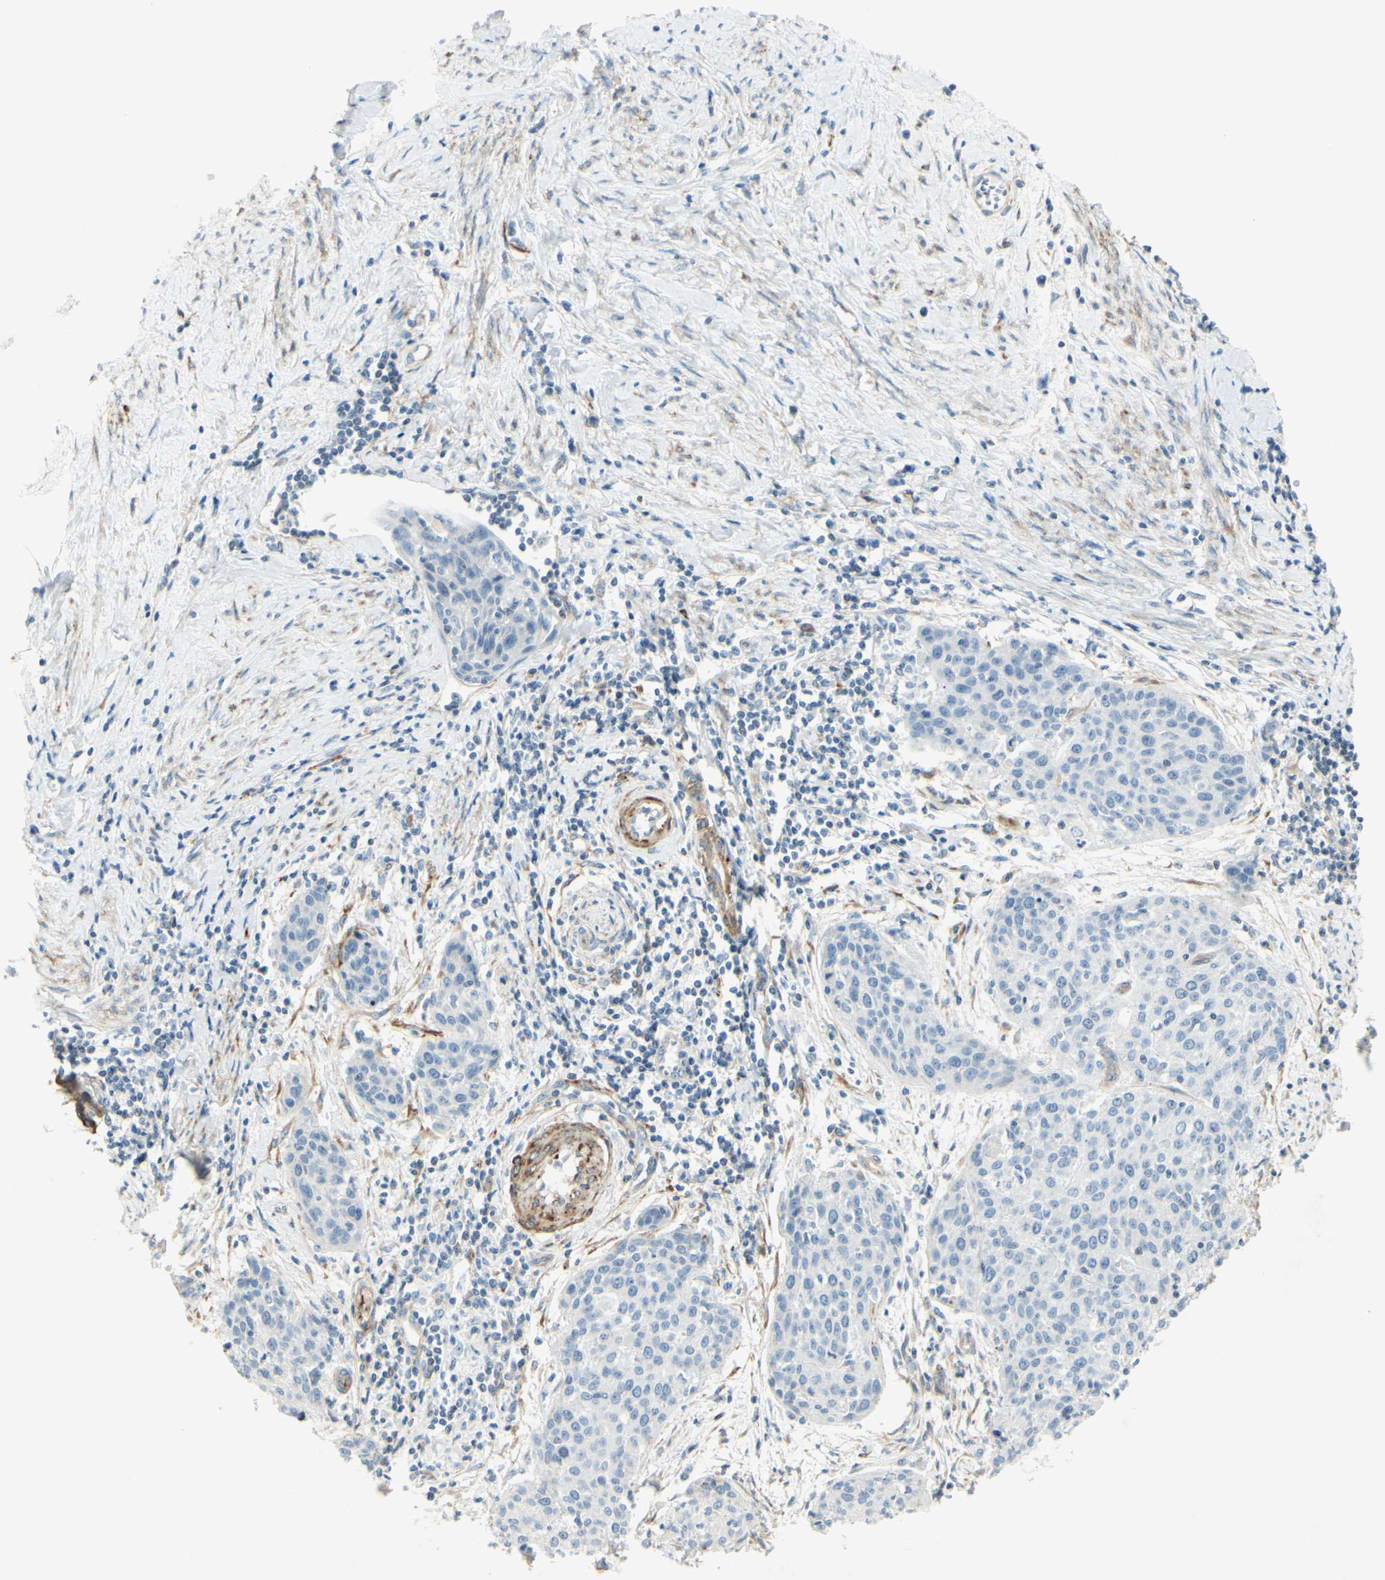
{"staining": {"intensity": "negative", "quantity": "none", "location": "none"}, "tissue": "cervical cancer", "cell_type": "Tumor cells", "image_type": "cancer", "snomed": [{"axis": "morphology", "description": "Squamous cell carcinoma, NOS"}, {"axis": "topography", "description": "Cervix"}], "caption": "Protein analysis of cervical cancer (squamous cell carcinoma) shows no significant expression in tumor cells.", "gene": "MAP1B", "patient": {"sex": "female", "age": 38}}